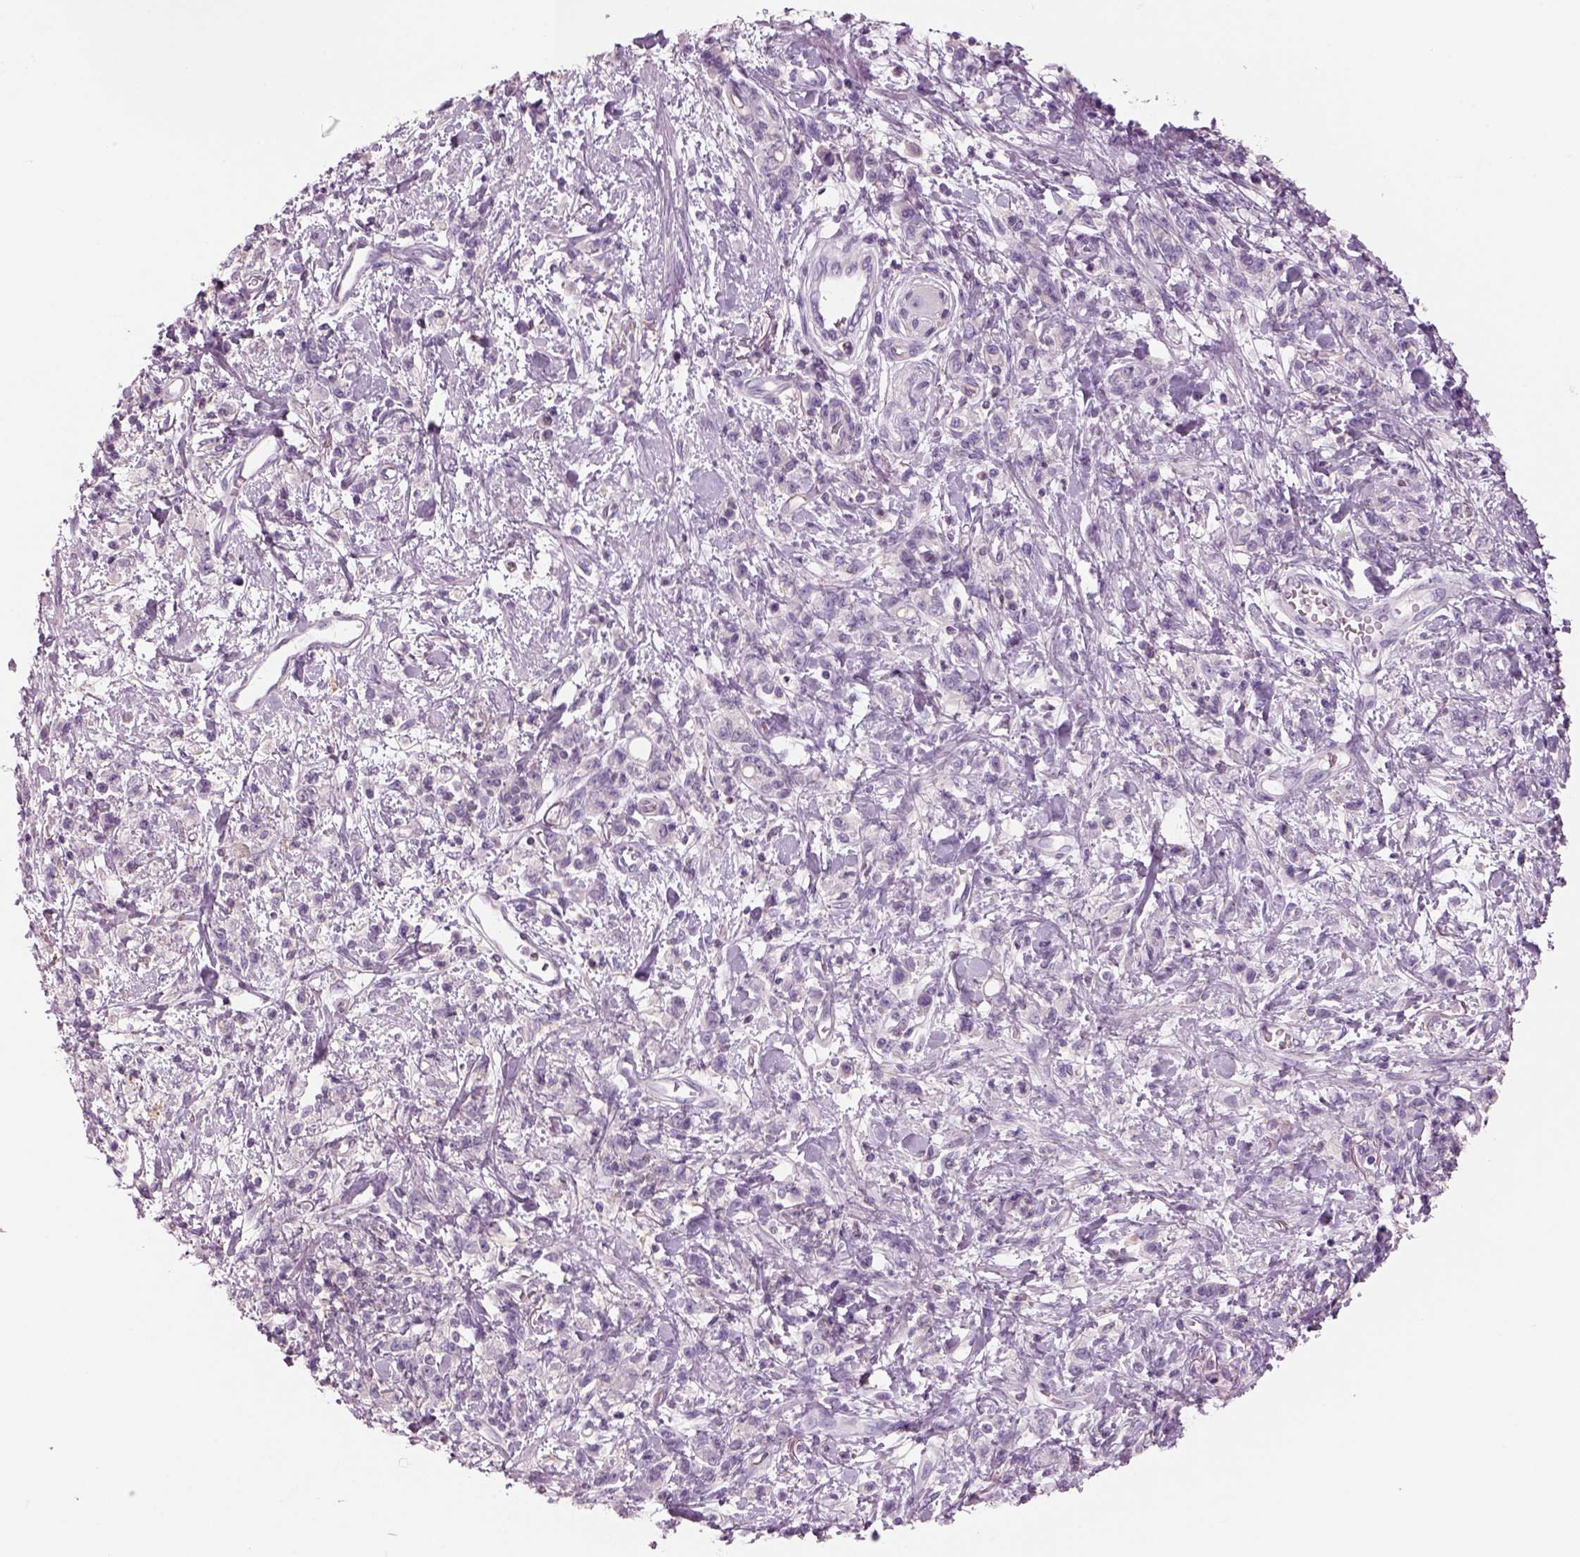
{"staining": {"intensity": "negative", "quantity": "none", "location": "none"}, "tissue": "stomach cancer", "cell_type": "Tumor cells", "image_type": "cancer", "snomed": [{"axis": "morphology", "description": "Adenocarcinoma, NOS"}, {"axis": "topography", "description": "Stomach"}], "caption": "A micrograph of stomach cancer (adenocarcinoma) stained for a protein shows no brown staining in tumor cells.", "gene": "SLC1A7", "patient": {"sex": "male", "age": 77}}